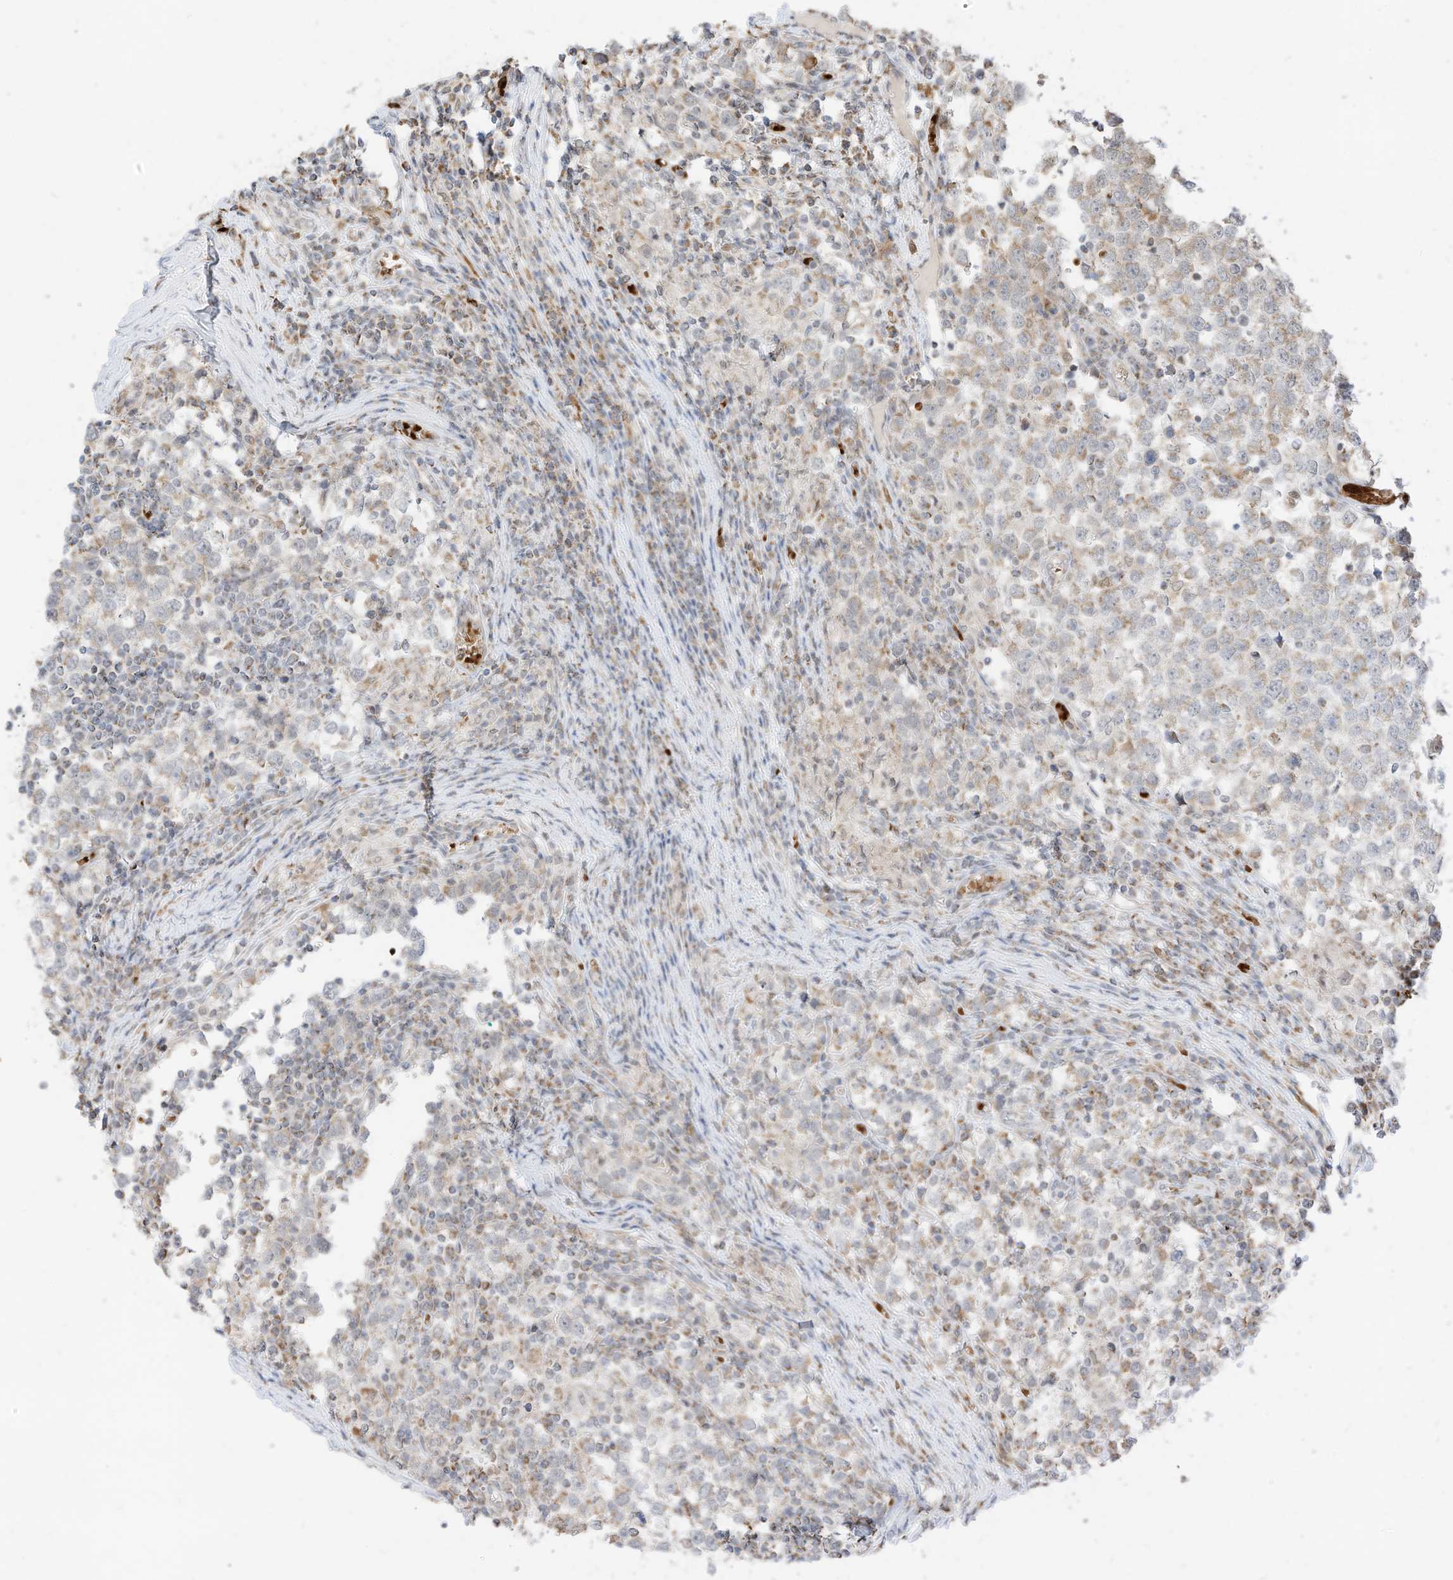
{"staining": {"intensity": "moderate", "quantity": "25%-75%", "location": "cytoplasmic/membranous"}, "tissue": "testis cancer", "cell_type": "Tumor cells", "image_type": "cancer", "snomed": [{"axis": "morphology", "description": "Seminoma, NOS"}, {"axis": "topography", "description": "Testis"}], "caption": "High-power microscopy captured an immunohistochemistry (IHC) photomicrograph of testis cancer, revealing moderate cytoplasmic/membranous positivity in approximately 25%-75% of tumor cells.", "gene": "MTUS2", "patient": {"sex": "male", "age": 65}}